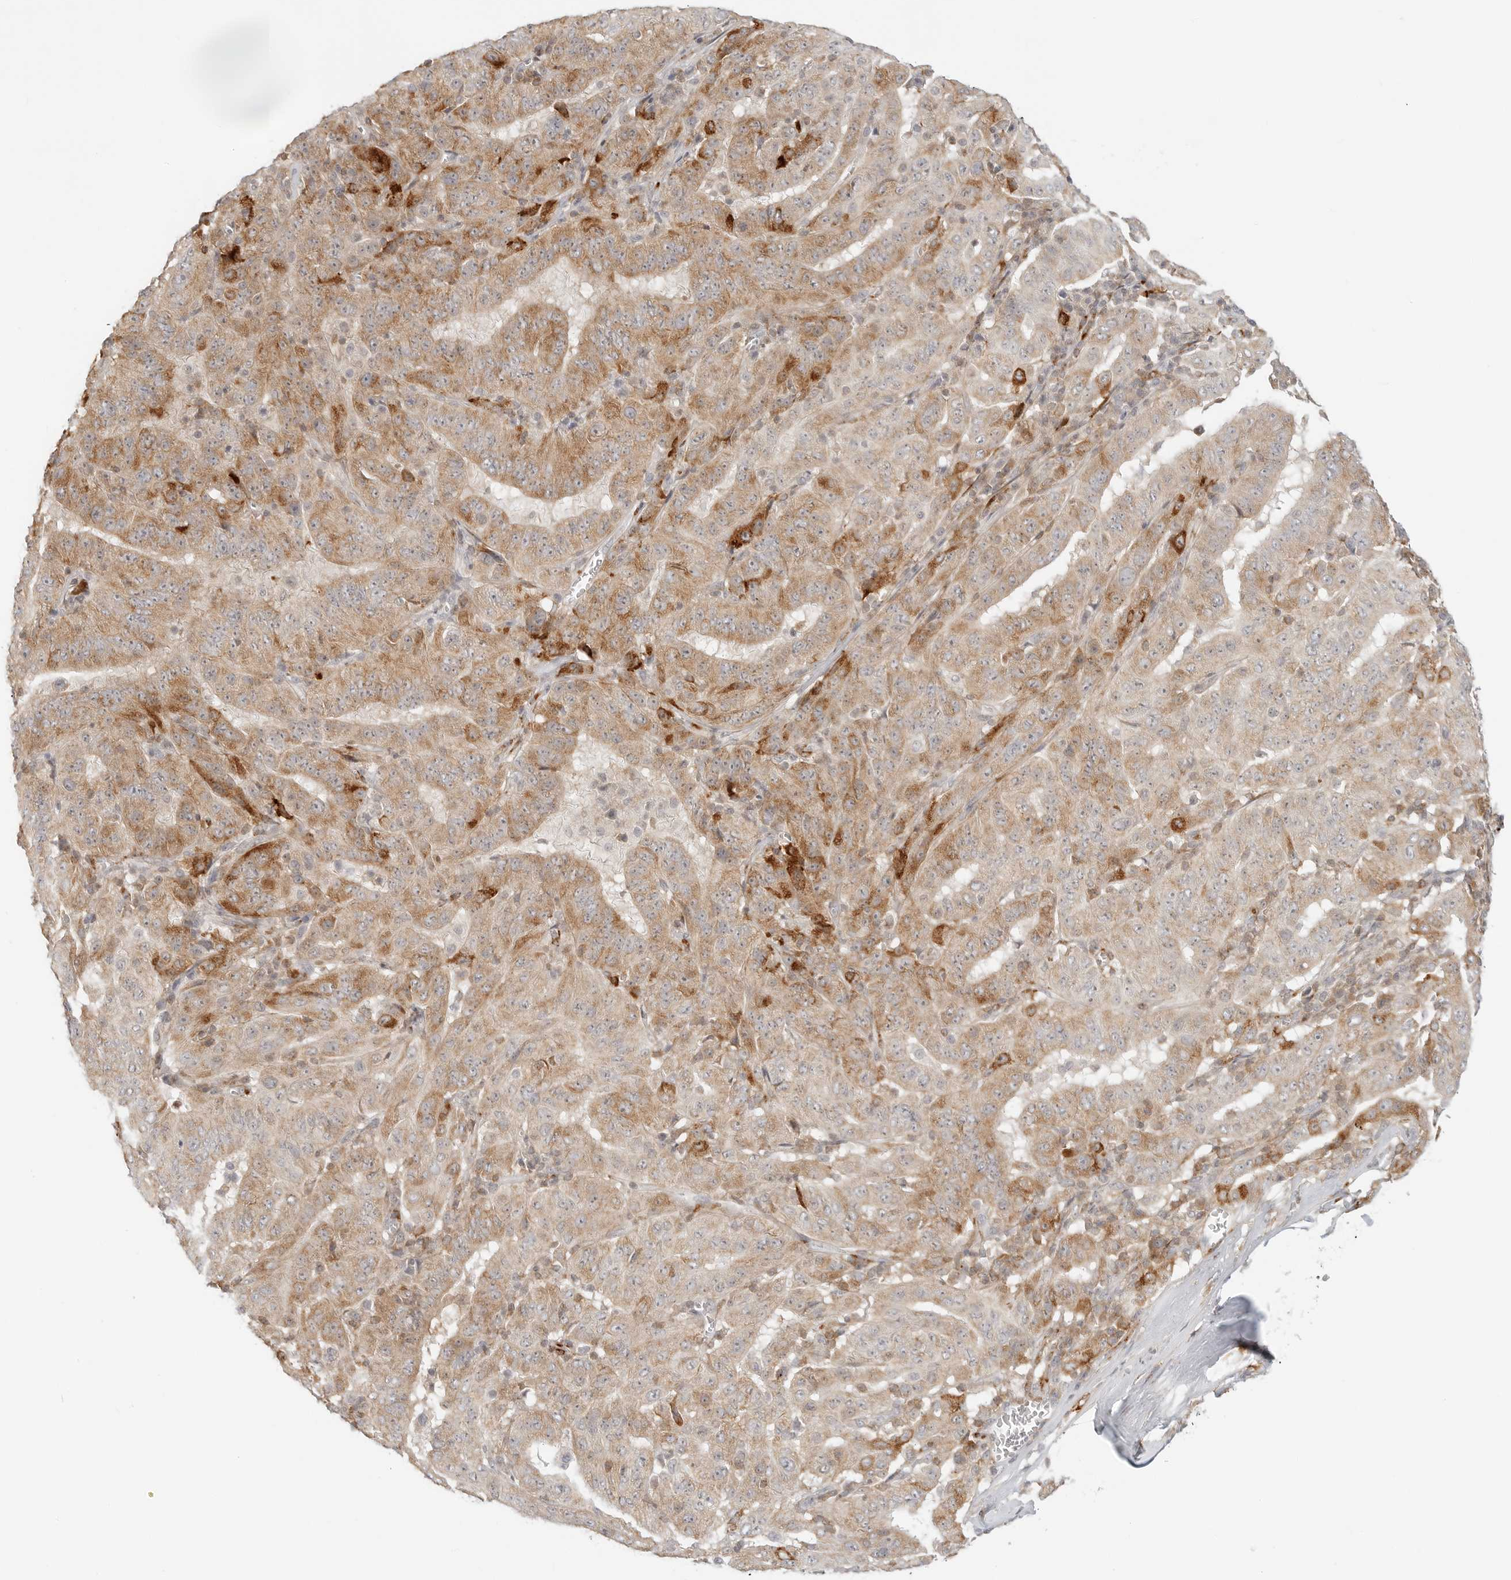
{"staining": {"intensity": "moderate", "quantity": ">75%", "location": "cytoplasmic/membranous"}, "tissue": "pancreatic cancer", "cell_type": "Tumor cells", "image_type": "cancer", "snomed": [{"axis": "morphology", "description": "Adenocarcinoma, NOS"}, {"axis": "topography", "description": "Pancreas"}], "caption": "The micrograph displays a brown stain indicating the presence of a protein in the cytoplasmic/membranous of tumor cells in adenocarcinoma (pancreatic). The staining was performed using DAB (3,3'-diaminobenzidine), with brown indicating positive protein expression. Nuclei are stained blue with hematoxylin.", "gene": "C1QTNF1", "patient": {"sex": "male", "age": 63}}